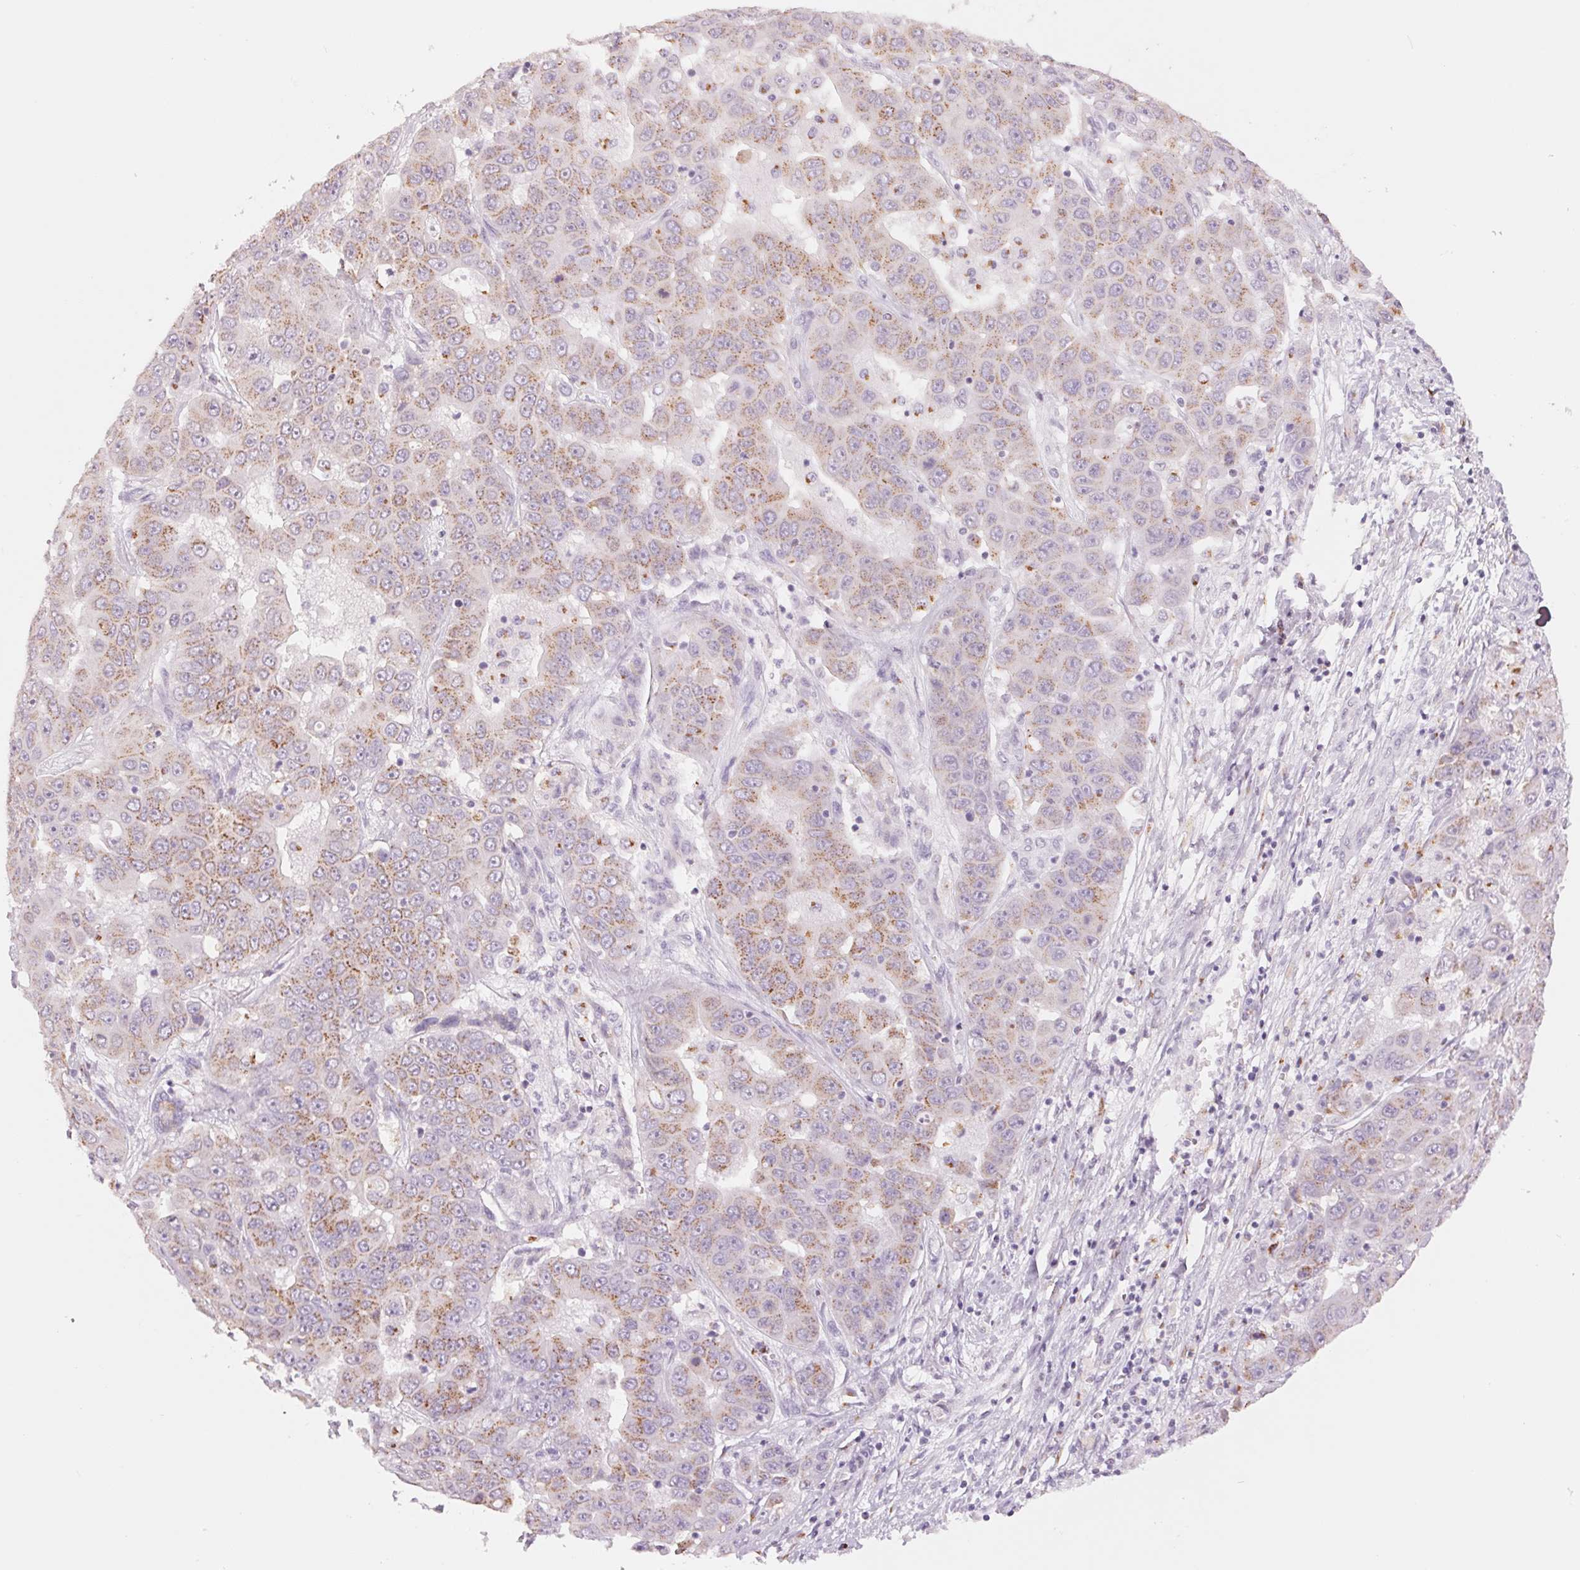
{"staining": {"intensity": "moderate", "quantity": ">75%", "location": "cytoplasmic/membranous"}, "tissue": "liver cancer", "cell_type": "Tumor cells", "image_type": "cancer", "snomed": [{"axis": "morphology", "description": "Cholangiocarcinoma"}, {"axis": "topography", "description": "Liver"}], "caption": "Approximately >75% of tumor cells in cholangiocarcinoma (liver) demonstrate moderate cytoplasmic/membranous protein staining as visualized by brown immunohistochemical staining.", "gene": "GALNT7", "patient": {"sex": "female", "age": 52}}